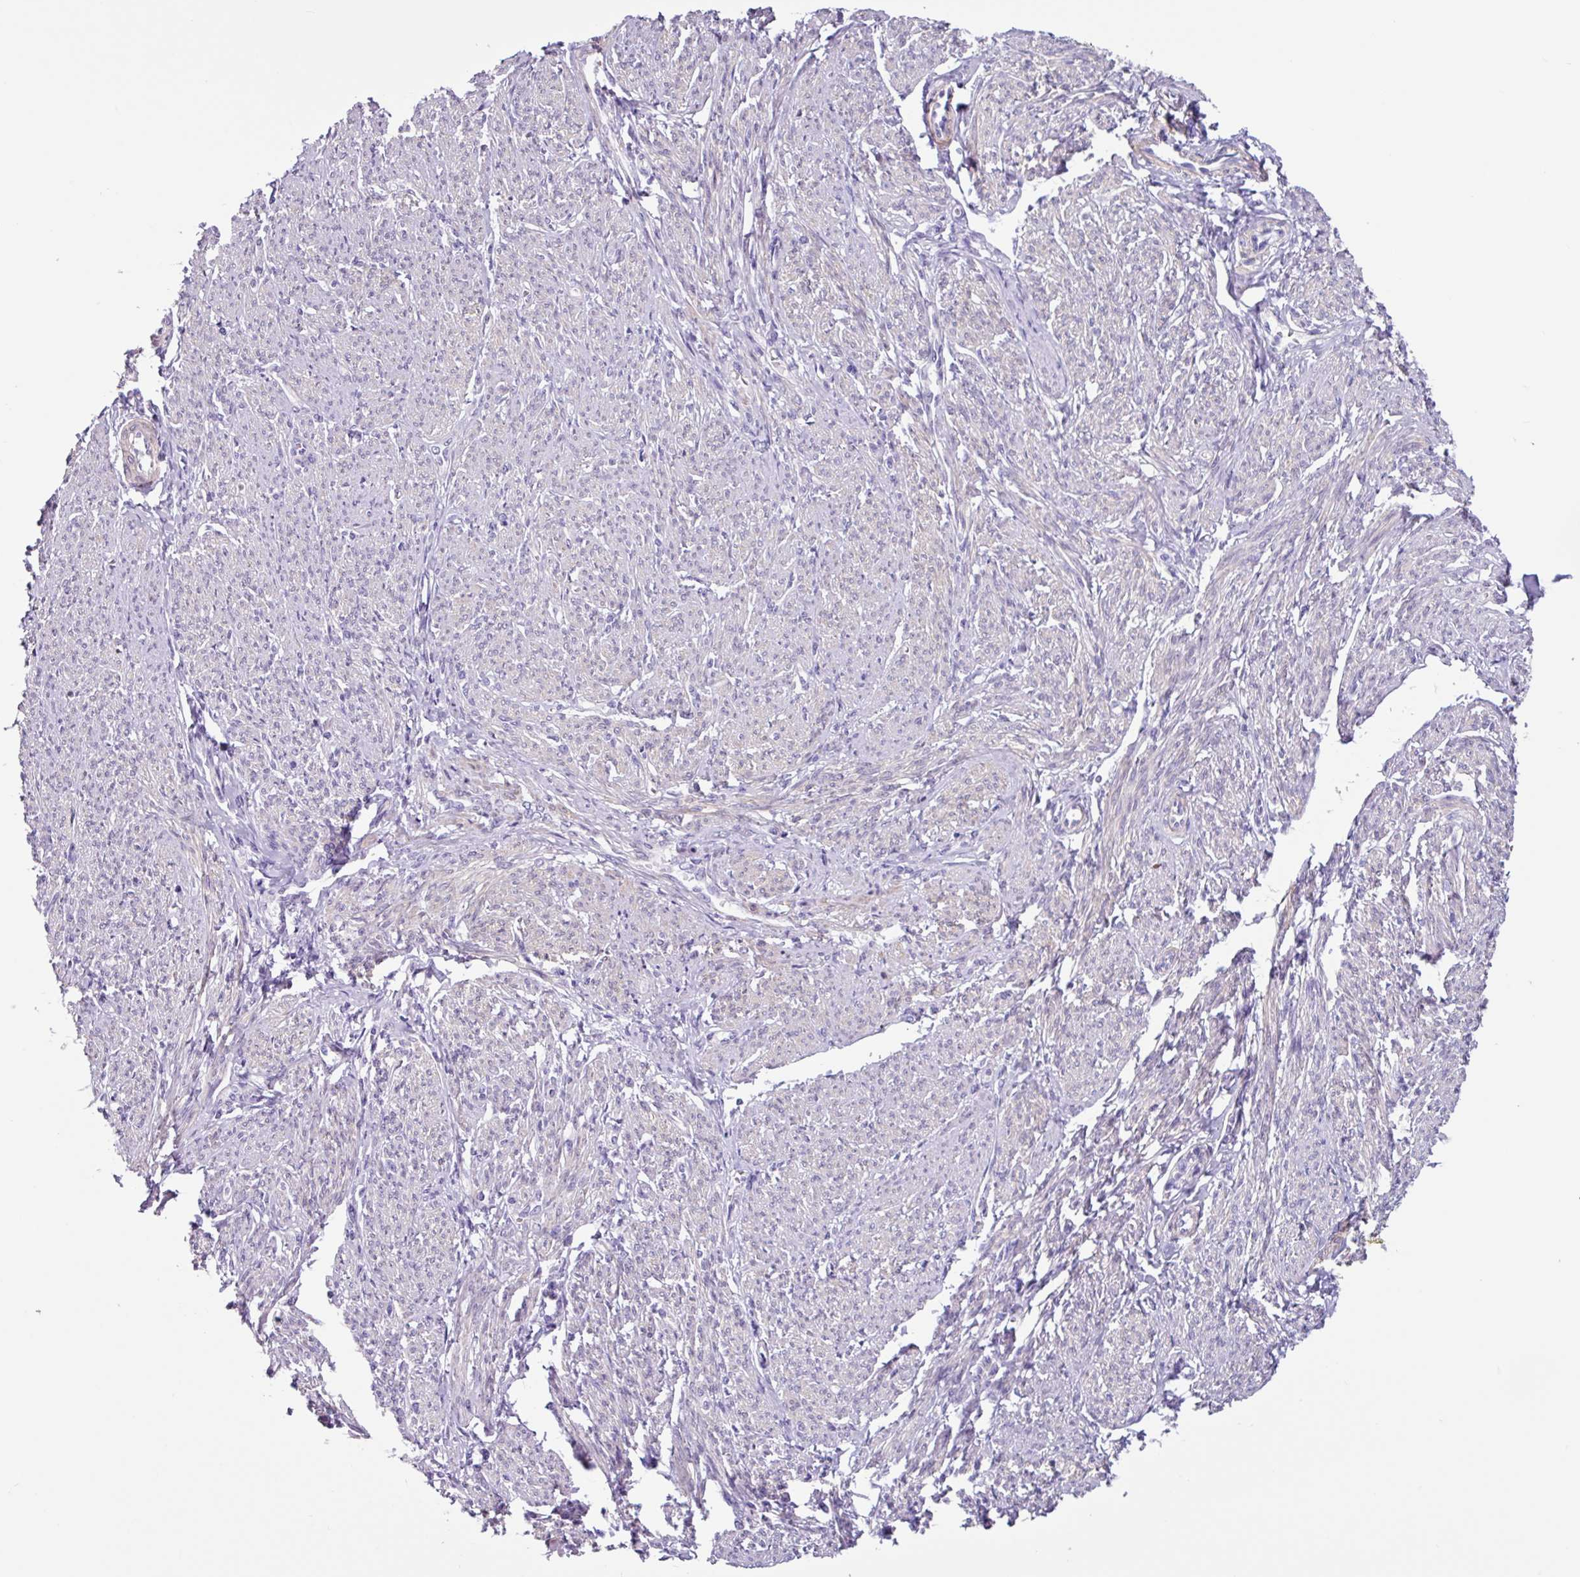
{"staining": {"intensity": "moderate", "quantity": "25%-75%", "location": "cytoplasmic/membranous"}, "tissue": "smooth muscle", "cell_type": "Smooth muscle cells", "image_type": "normal", "snomed": [{"axis": "morphology", "description": "Normal tissue, NOS"}, {"axis": "topography", "description": "Smooth muscle"}], "caption": "Benign smooth muscle displays moderate cytoplasmic/membranous expression in approximately 25%-75% of smooth muscle cells.", "gene": "OTX1", "patient": {"sex": "female", "age": 65}}